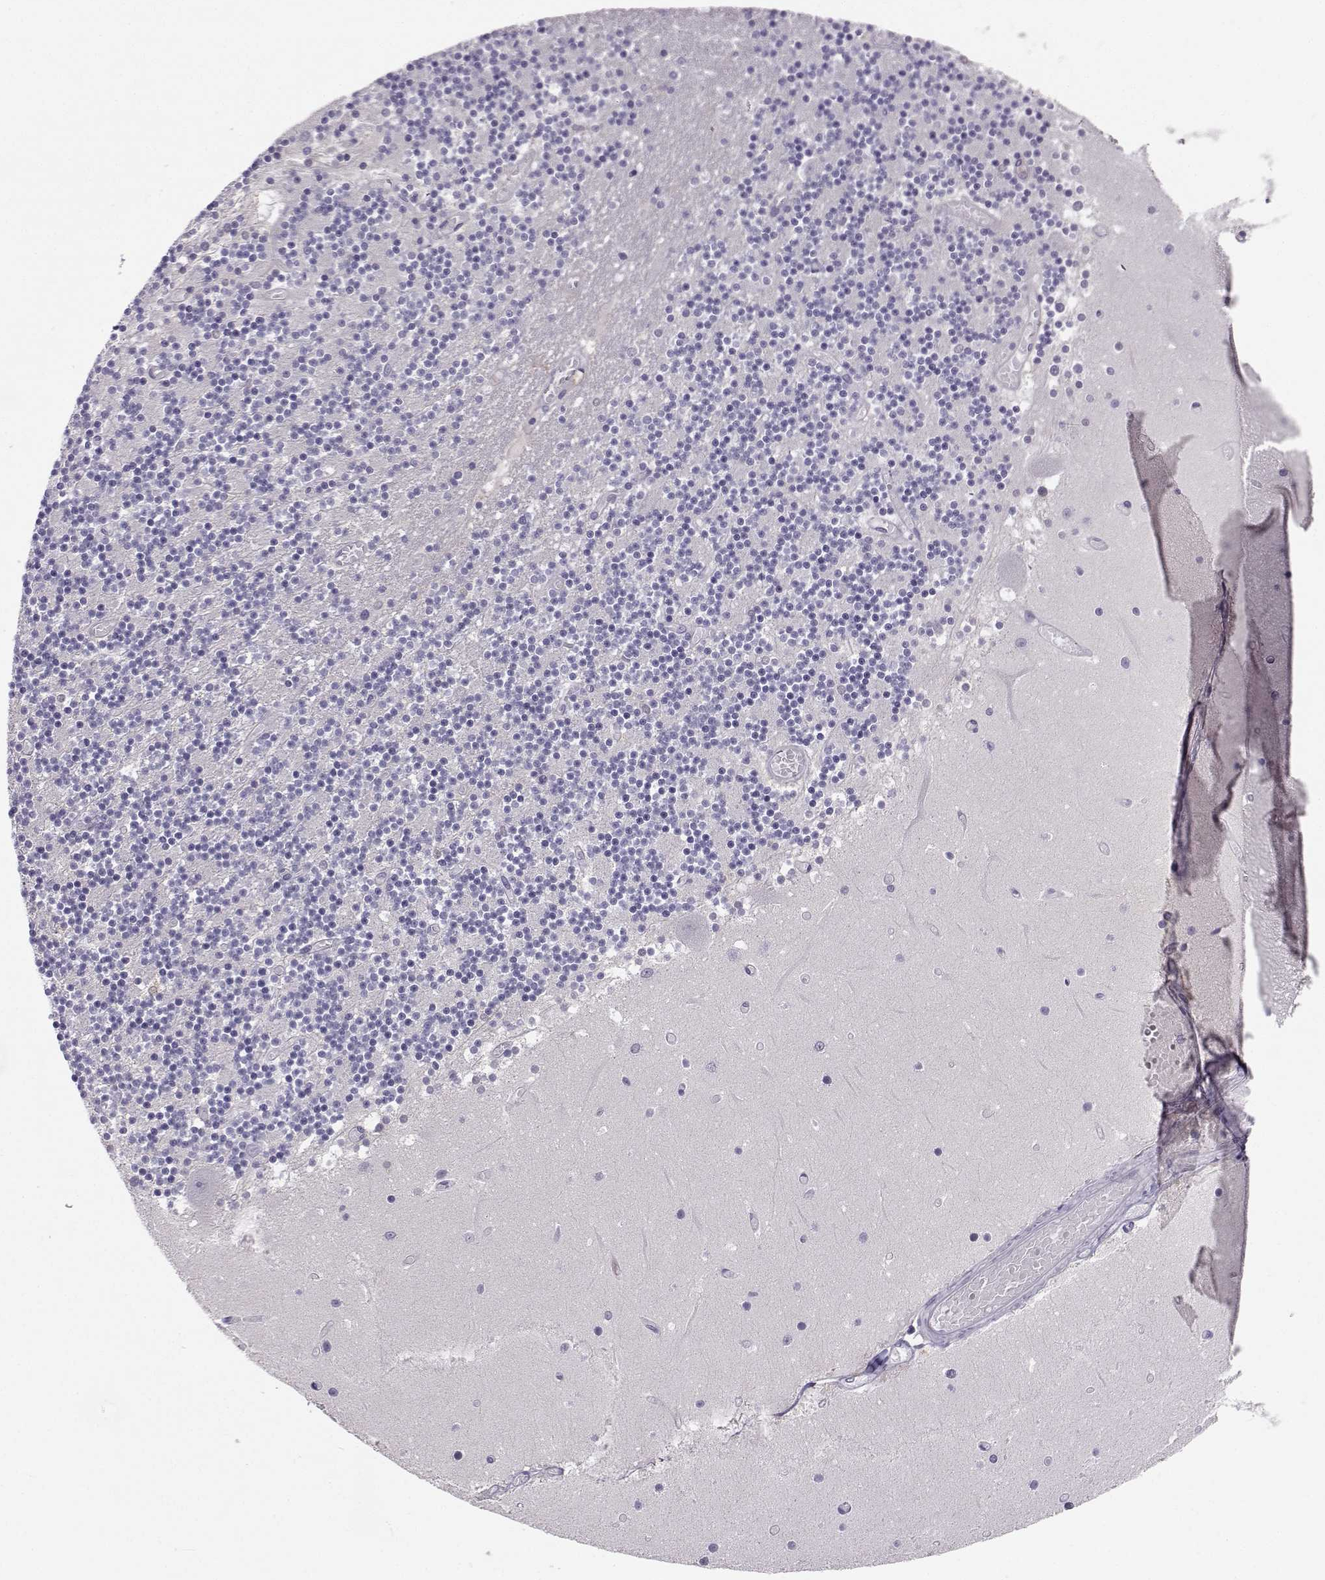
{"staining": {"intensity": "negative", "quantity": "none", "location": "none"}, "tissue": "cerebellum", "cell_type": "Cells in granular layer", "image_type": "normal", "snomed": [{"axis": "morphology", "description": "Normal tissue, NOS"}, {"axis": "topography", "description": "Cerebellum"}], "caption": "High power microscopy photomicrograph of an immunohistochemistry micrograph of unremarkable cerebellum, revealing no significant expression in cells in granular layer. The staining is performed using DAB (3,3'-diaminobenzidine) brown chromogen with nuclei counter-stained in using hematoxylin.", "gene": "MROH7", "patient": {"sex": "female", "age": 28}}